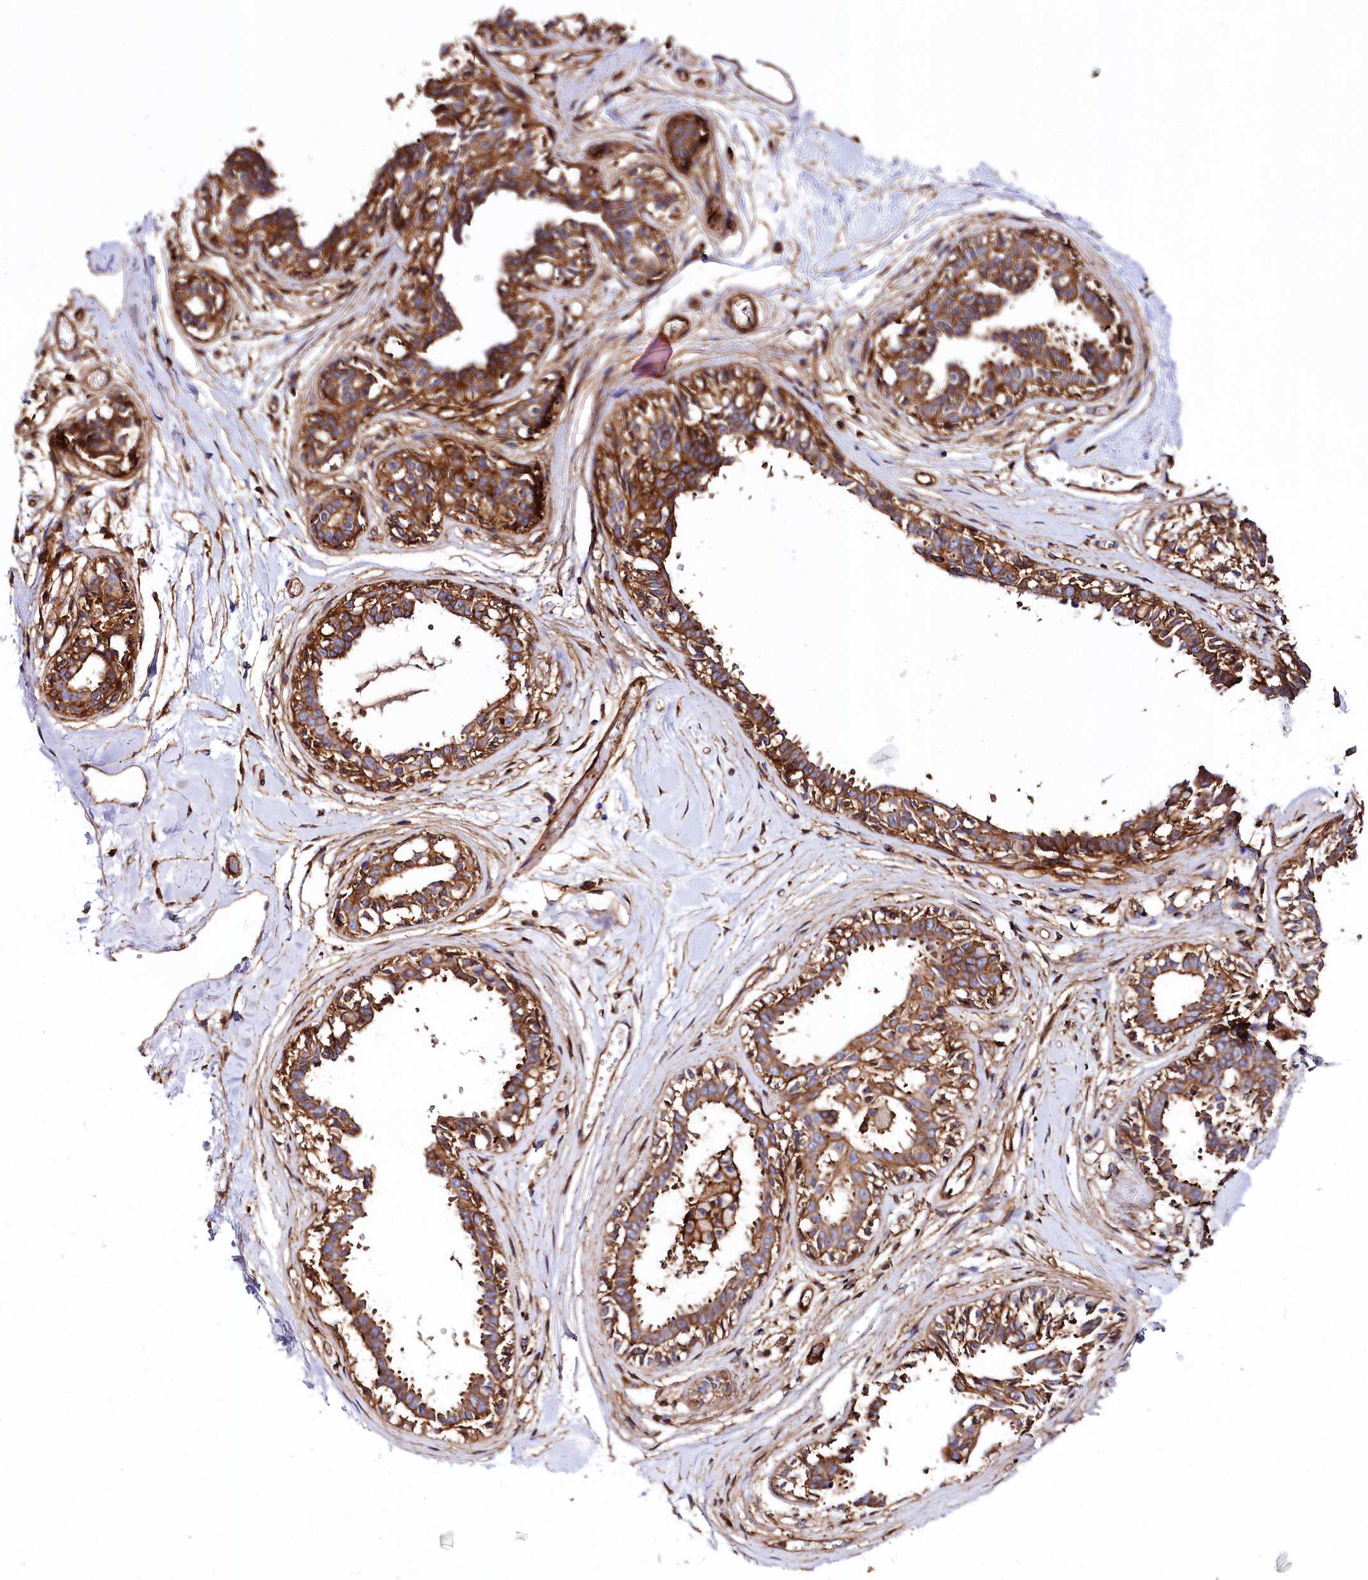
{"staining": {"intensity": "moderate", "quantity": "25%-75%", "location": "cytoplasmic/membranous"}, "tissue": "breast", "cell_type": "Adipocytes", "image_type": "normal", "snomed": [{"axis": "morphology", "description": "Normal tissue, NOS"}, {"axis": "topography", "description": "Breast"}], "caption": "IHC of benign human breast displays medium levels of moderate cytoplasmic/membranous expression in about 25%-75% of adipocytes. (brown staining indicates protein expression, while blue staining denotes nuclei).", "gene": "ANO6", "patient": {"sex": "female", "age": 45}}